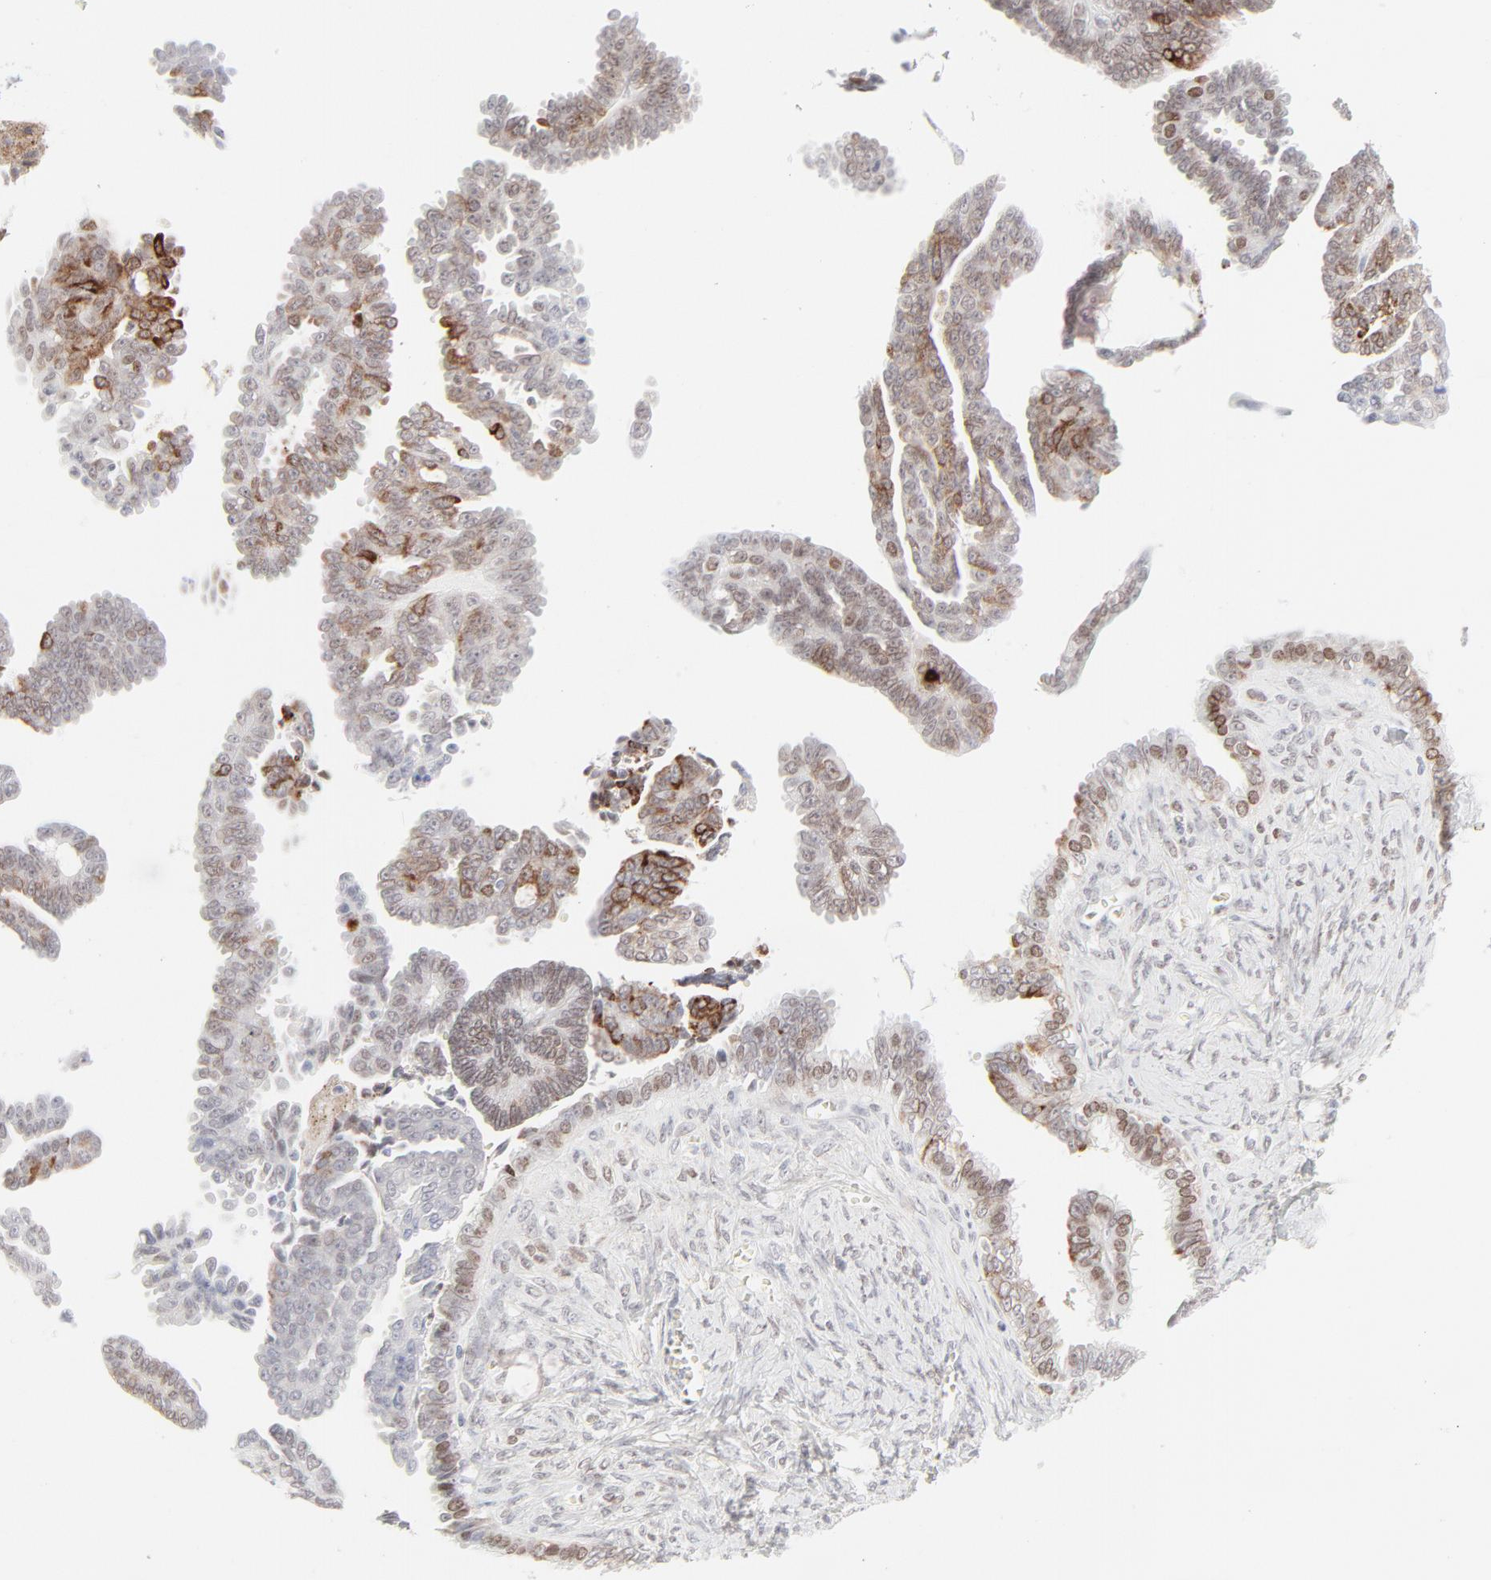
{"staining": {"intensity": "strong", "quantity": "25%-75%", "location": "cytoplasmic/membranous"}, "tissue": "ovarian cancer", "cell_type": "Tumor cells", "image_type": "cancer", "snomed": [{"axis": "morphology", "description": "Cystadenocarcinoma, serous, NOS"}, {"axis": "topography", "description": "Ovary"}], "caption": "This is a photomicrograph of immunohistochemistry (IHC) staining of serous cystadenocarcinoma (ovarian), which shows strong expression in the cytoplasmic/membranous of tumor cells.", "gene": "PRKCB", "patient": {"sex": "female", "age": 71}}